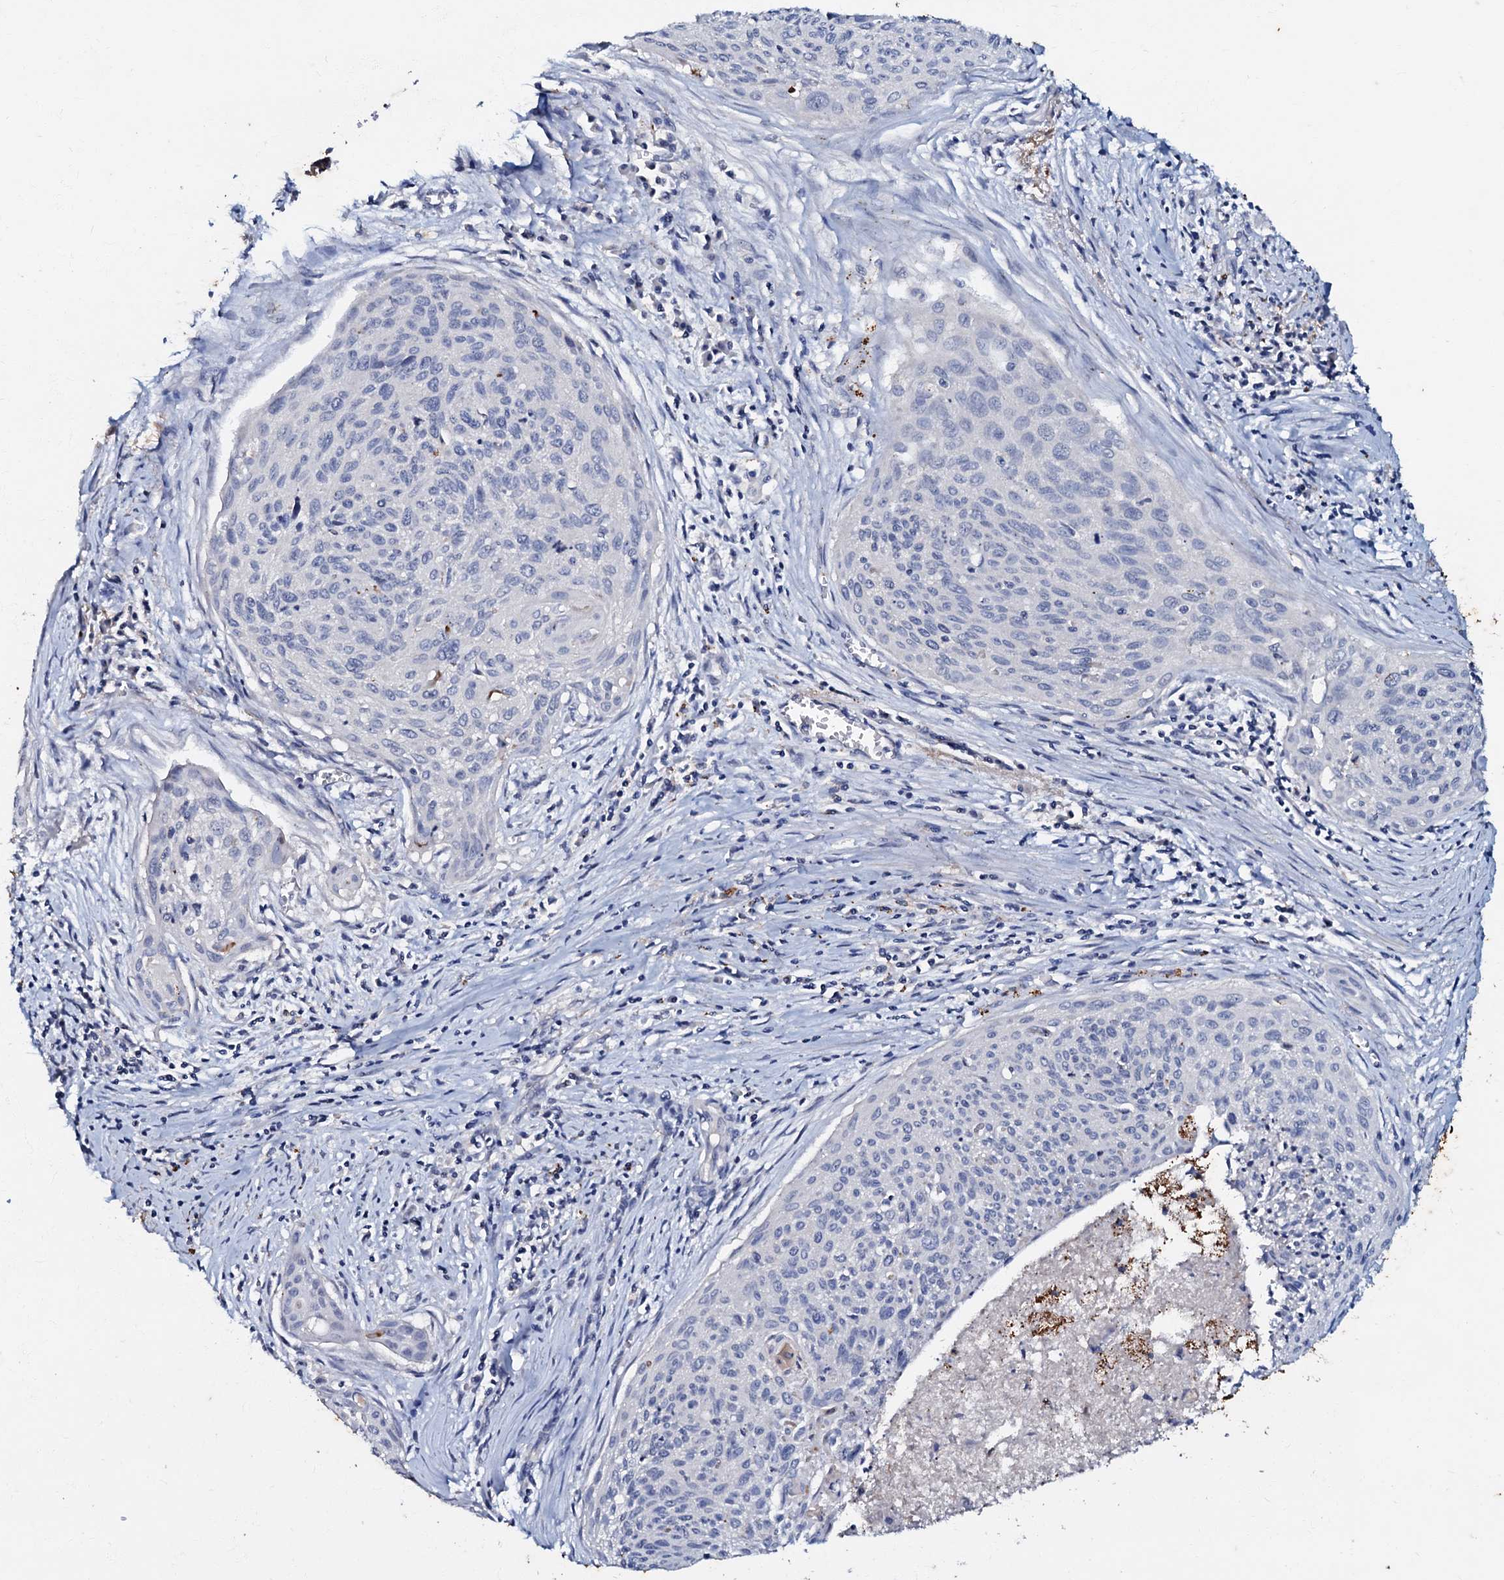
{"staining": {"intensity": "negative", "quantity": "none", "location": "none"}, "tissue": "cervical cancer", "cell_type": "Tumor cells", "image_type": "cancer", "snomed": [{"axis": "morphology", "description": "Squamous cell carcinoma, NOS"}, {"axis": "topography", "description": "Cervix"}], "caption": "This is a photomicrograph of immunohistochemistry (IHC) staining of squamous cell carcinoma (cervical), which shows no positivity in tumor cells. (Stains: DAB (3,3'-diaminobenzidine) immunohistochemistry (IHC) with hematoxylin counter stain, Microscopy: brightfield microscopy at high magnification).", "gene": "MANSC4", "patient": {"sex": "female", "age": 55}}